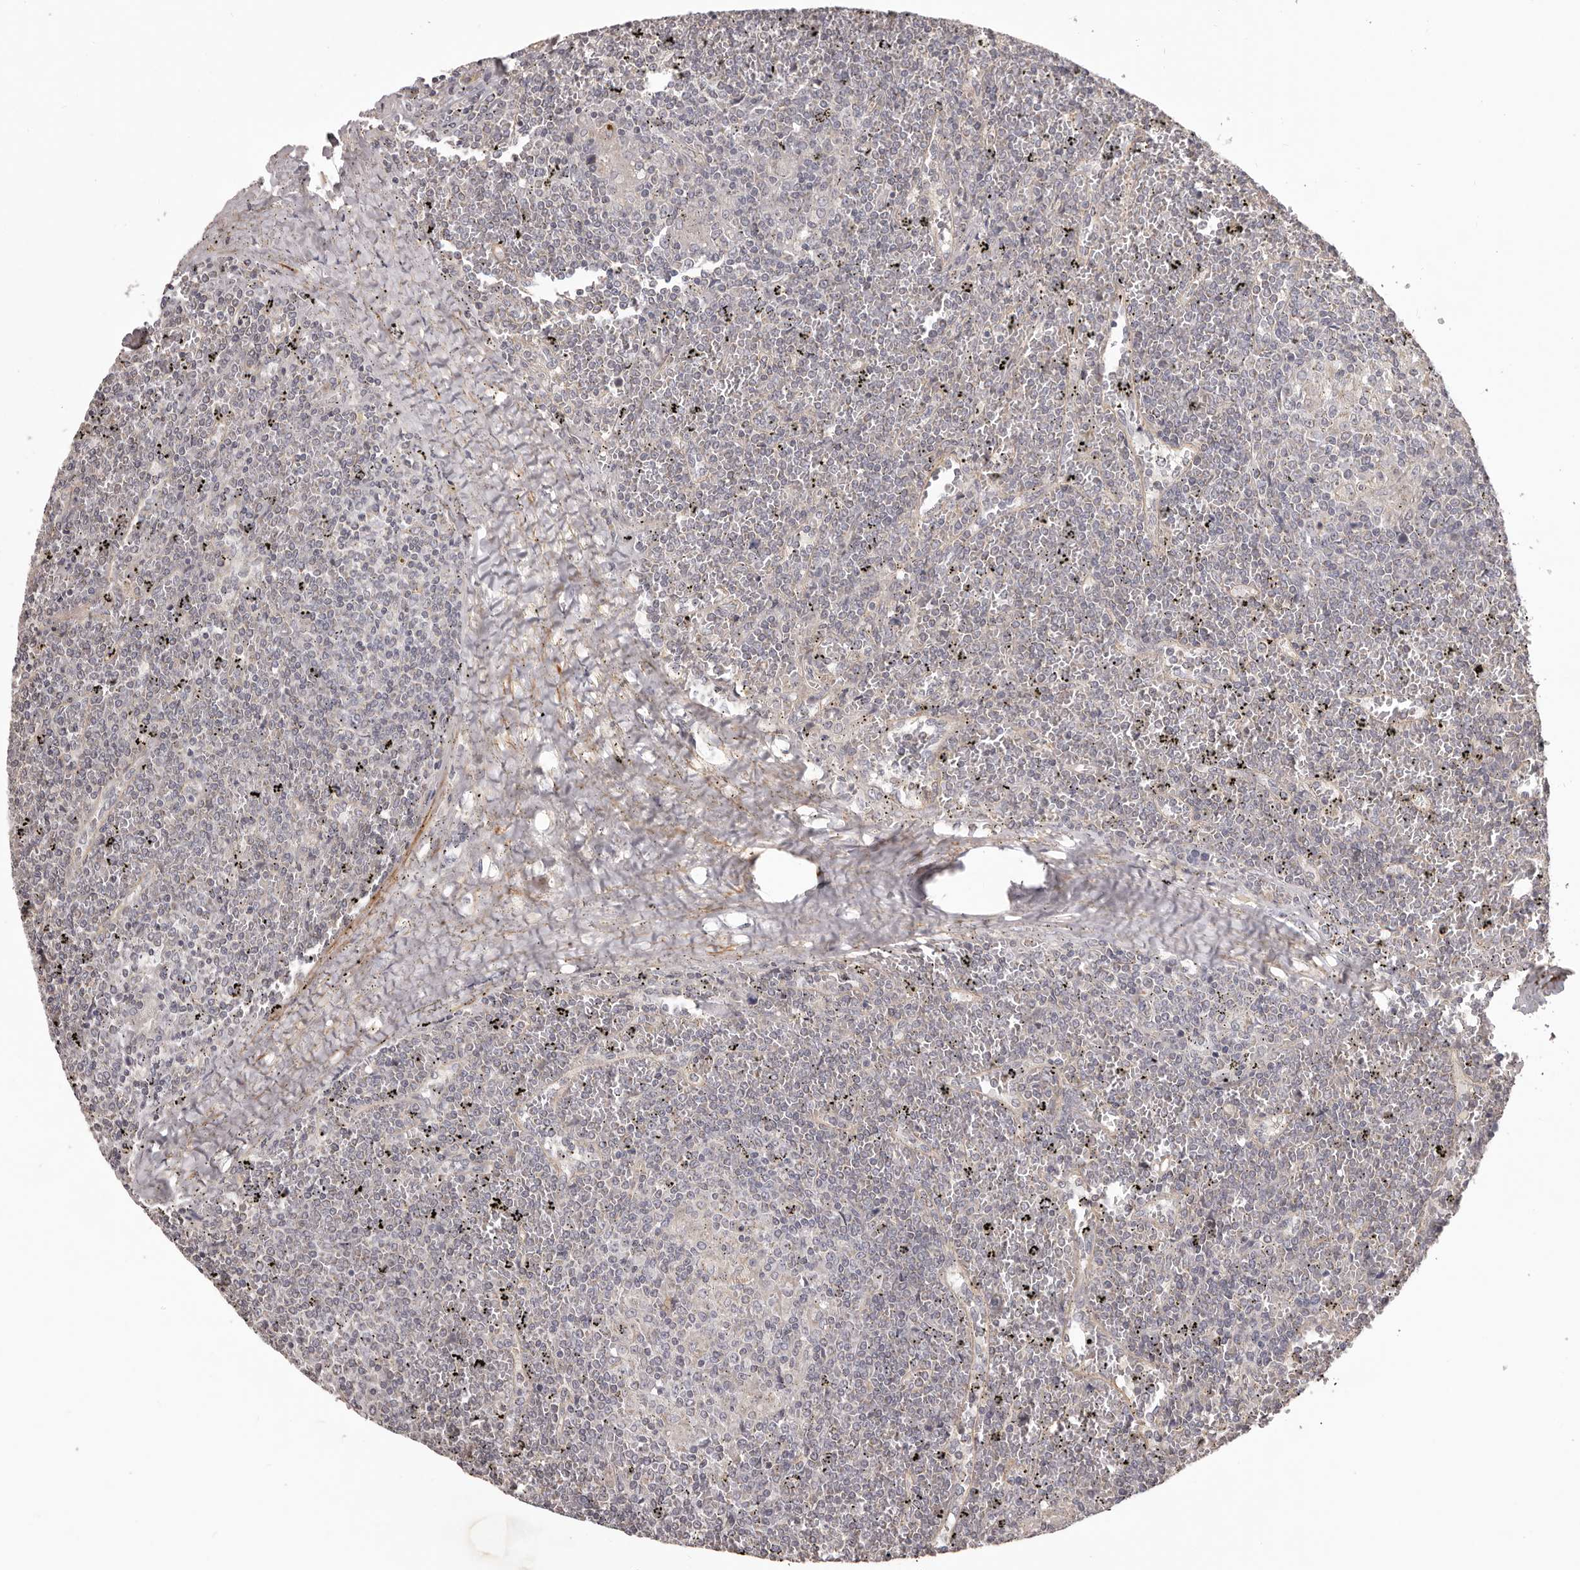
{"staining": {"intensity": "negative", "quantity": "none", "location": "none"}, "tissue": "lymphoma", "cell_type": "Tumor cells", "image_type": "cancer", "snomed": [{"axis": "morphology", "description": "Malignant lymphoma, non-Hodgkin's type, Low grade"}, {"axis": "topography", "description": "Spleen"}], "caption": "High magnification brightfield microscopy of lymphoma stained with DAB (3,3'-diaminobenzidine) (brown) and counterstained with hematoxylin (blue): tumor cells show no significant staining.", "gene": "HRH1", "patient": {"sex": "female", "age": 19}}